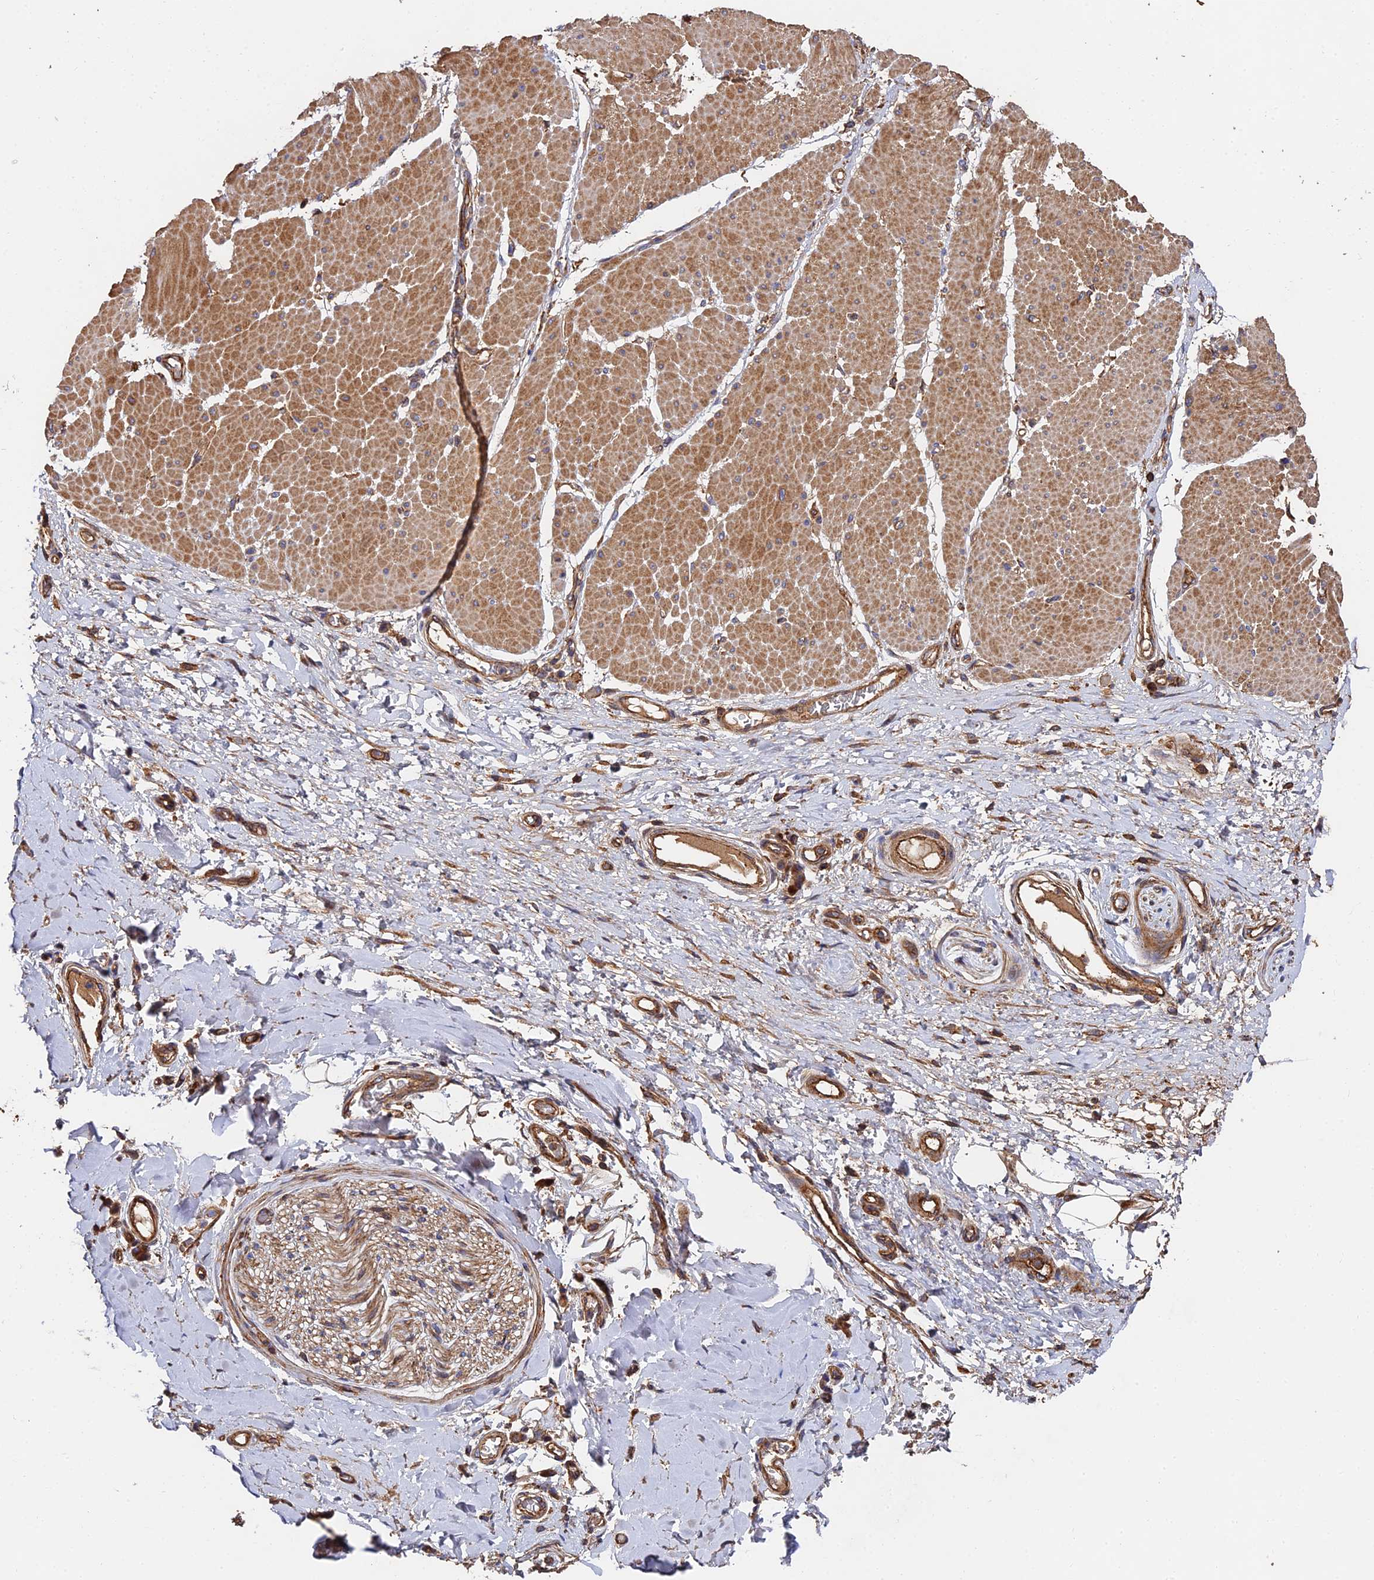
{"staining": {"intensity": "moderate", "quantity": "<25%", "location": "cytoplasmic/membranous"}, "tissue": "adipose tissue", "cell_type": "Adipocytes", "image_type": "normal", "snomed": [{"axis": "morphology", "description": "Normal tissue, NOS"}, {"axis": "morphology", "description": "Adenocarcinoma, NOS"}, {"axis": "topography", "description": "Esophagus"}, {"axis": "topography", "description": "Stomach, upper"}, {"axis": "topography", "description": "Peripheral nerve tissue"}], "caption": "This is a histology image of immunohistochemistry (IHC) staining of normal adipose tissue, which shows moderate positivity in the cytoplasmic/membranous of adipocytes.", "gene": "EXT1", "patient": {"sex": "male", "age": 62}}